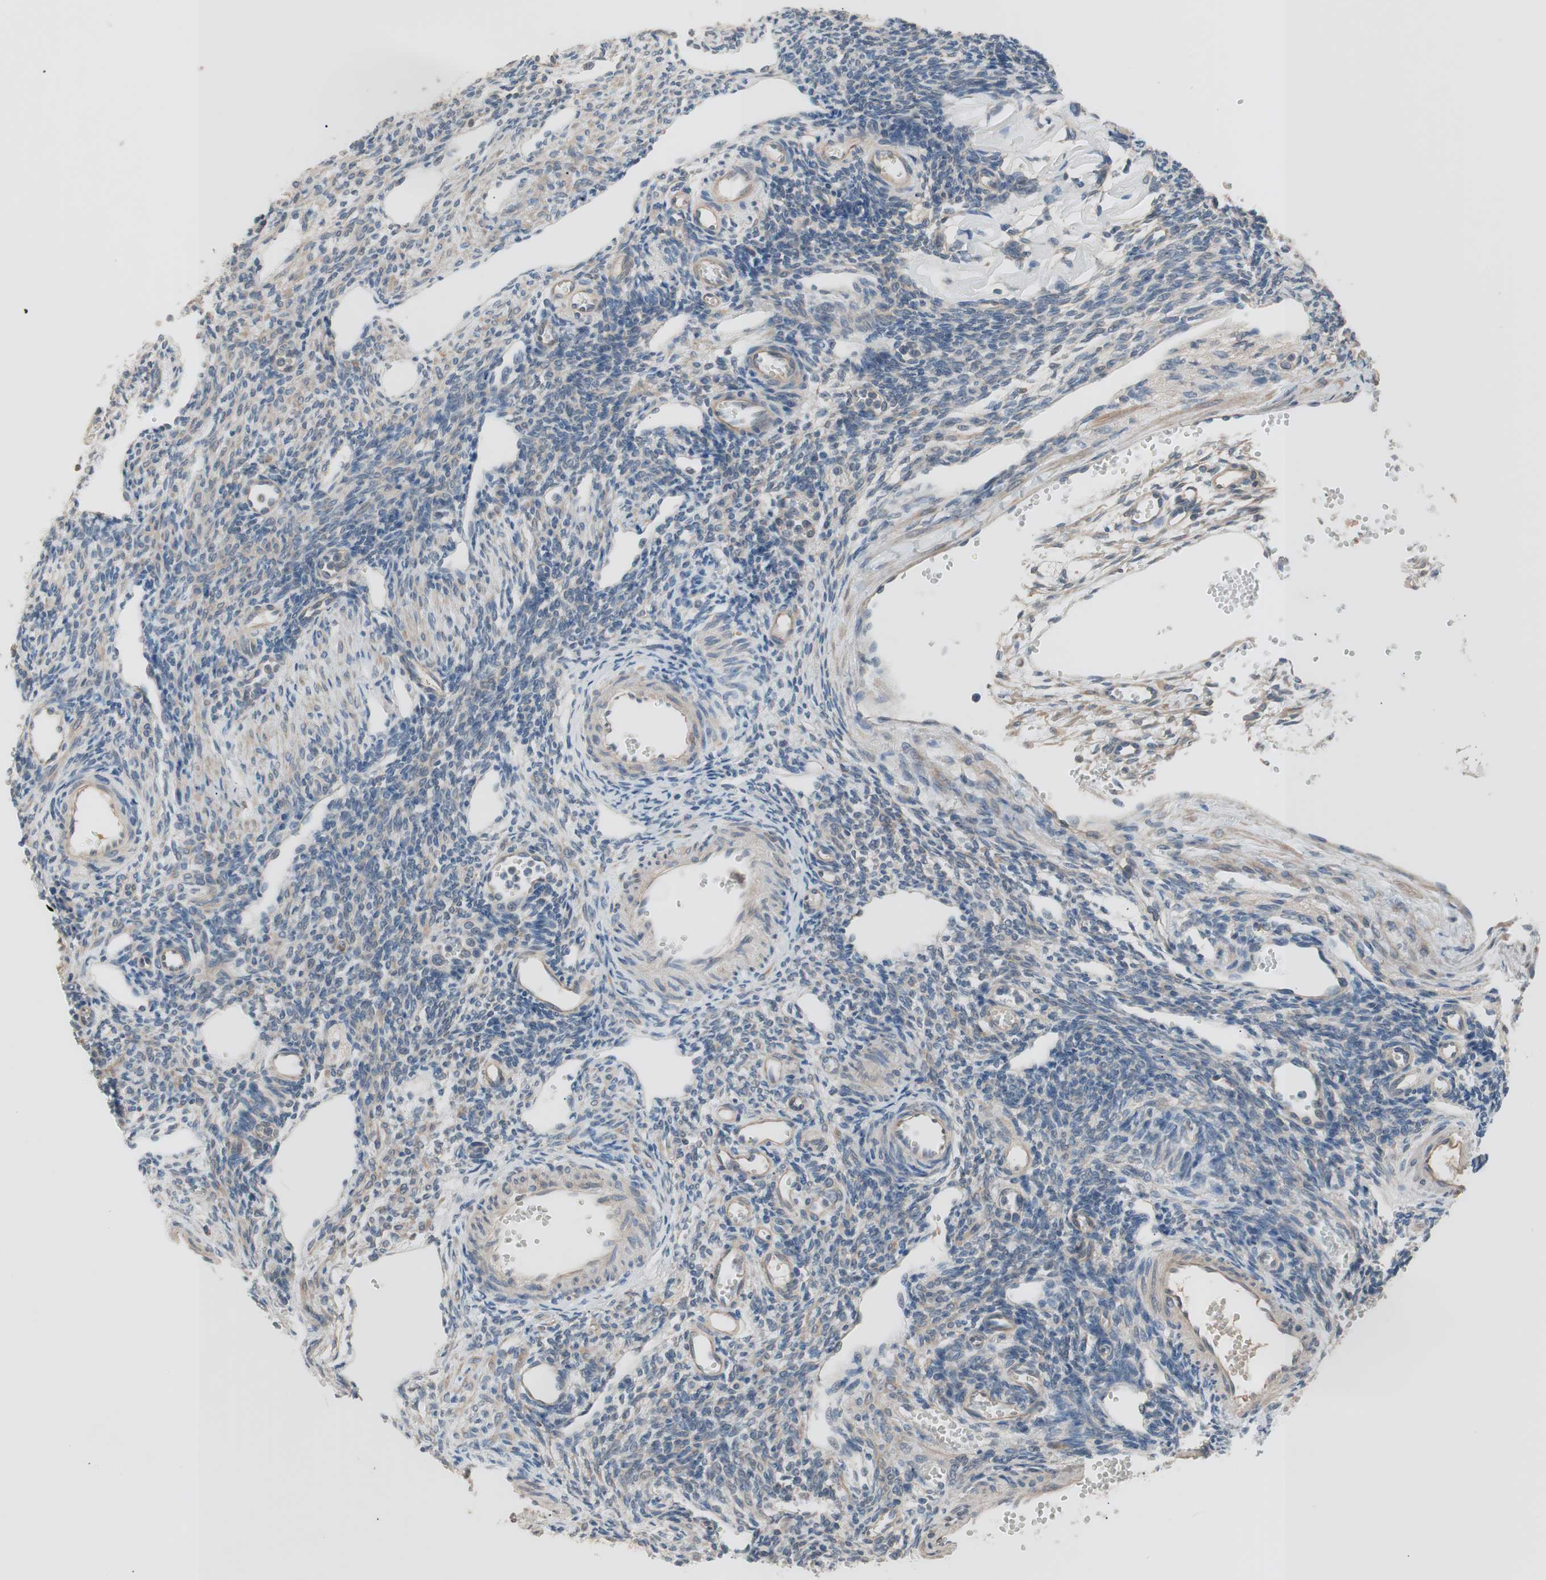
{"staining": {"intensity": "weak", "quantity": "<25%", "location": "cytoplasmic/membranous"}, "tissue": "ovary", "cell_type": "Ovarian stroma cells", "image_type": "normal", "snomed": [{"axis": "morphology", "description": "Normal tissue, NOS"}, {"axis": "topography", "description": "Ovary"}], "caption": "Immunohistochemical staining of unremarkable human ovary demonstrates no significant expression in ovarian stroma cells.", "gene": "FADS2", "patient": {"sex": "female", "age": 33}}